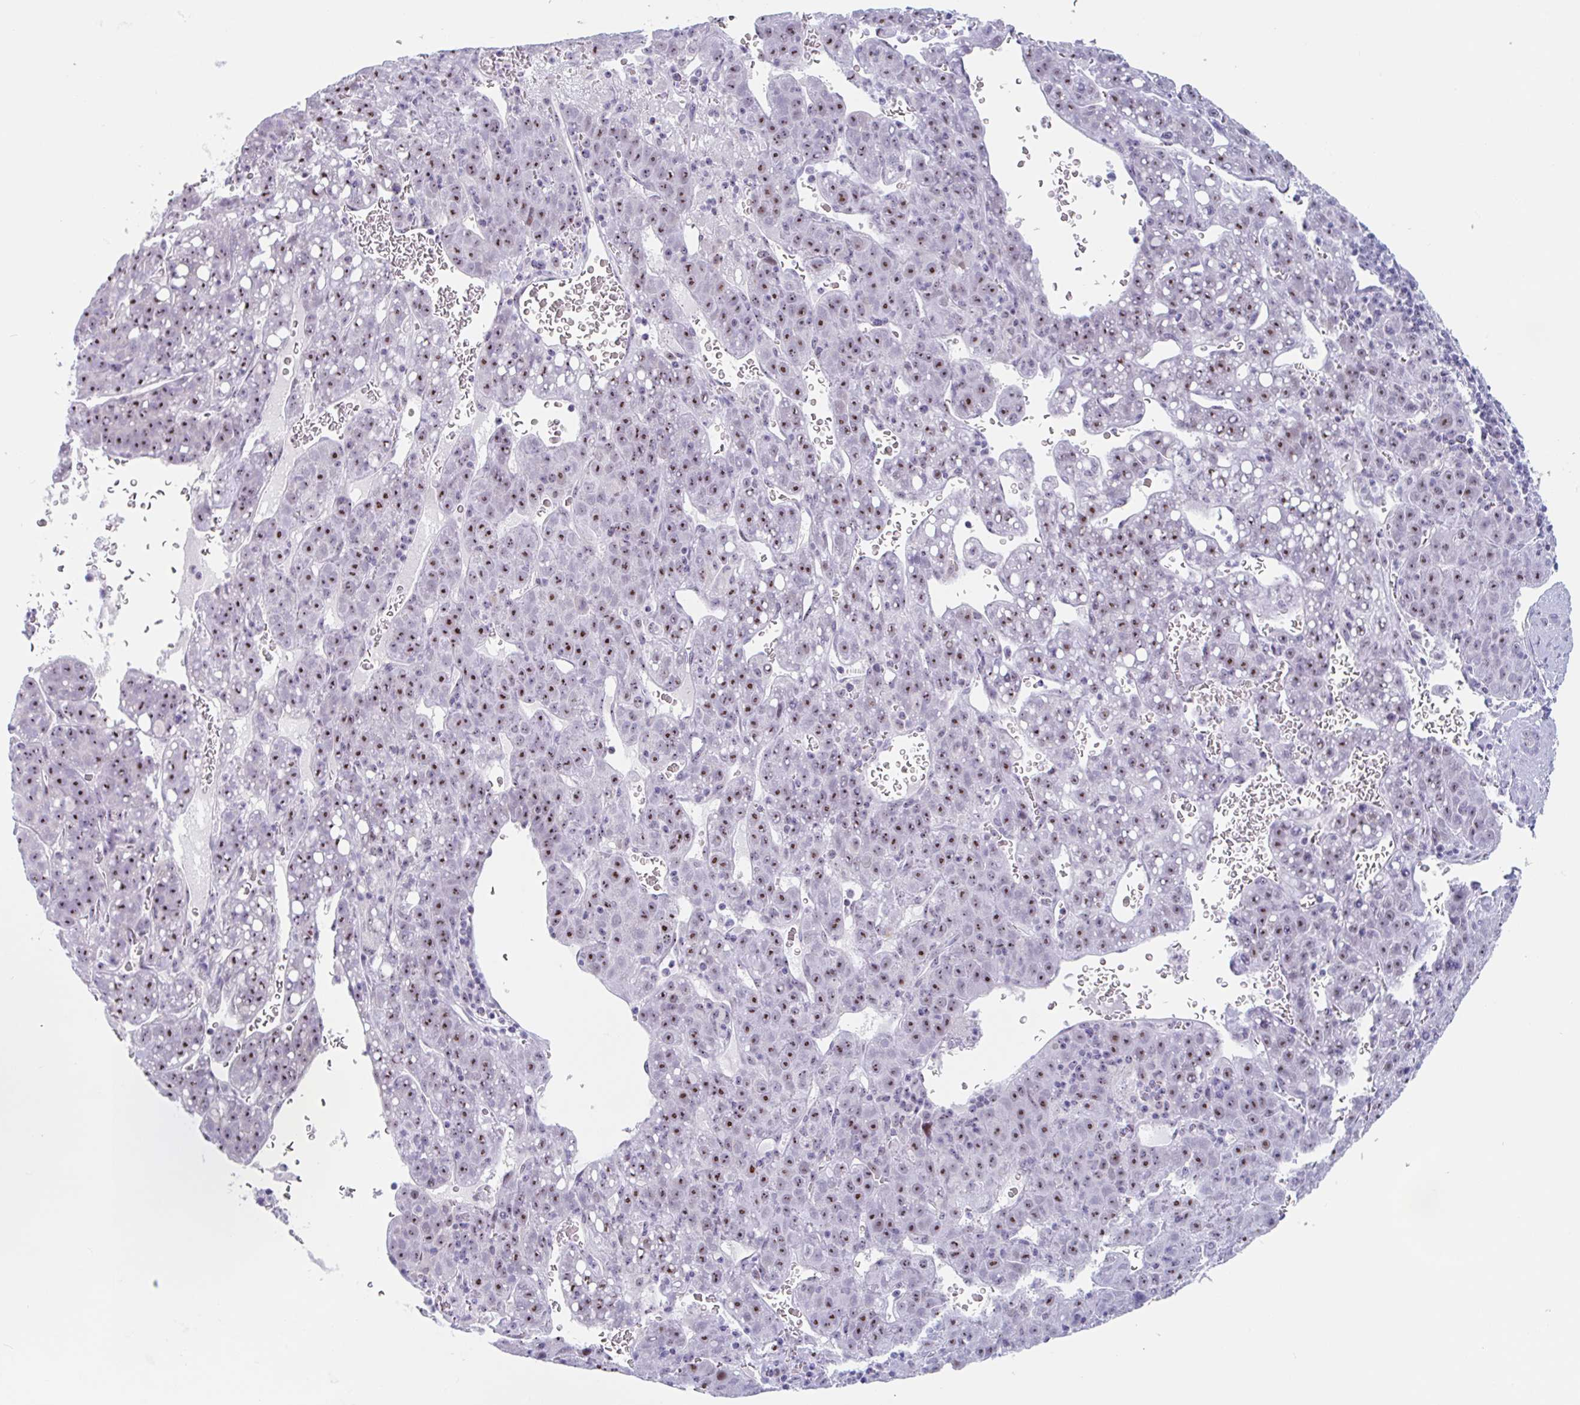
{"staining": {"intensity": "moderate", "quantity": ">75%", "location": "nuclear"}, "tissue": "liver cancer", "cell_type": "Tumor cells", "image_type": "cancer", "snomed": [{"axis": "morphology", "description": "Carcinoma, Hepatocellular, NOS"}, {"axis": "topography", "description": "Liver"}], "caption": "Hepatocellular carcinoma (liver) was stained to show a protein in brown. There is medium levels of moderate nuclear positivity in approximately >75% of tumor cells.", "gene": "LENG9", "patient": {"sex": "female", "age": 53}}